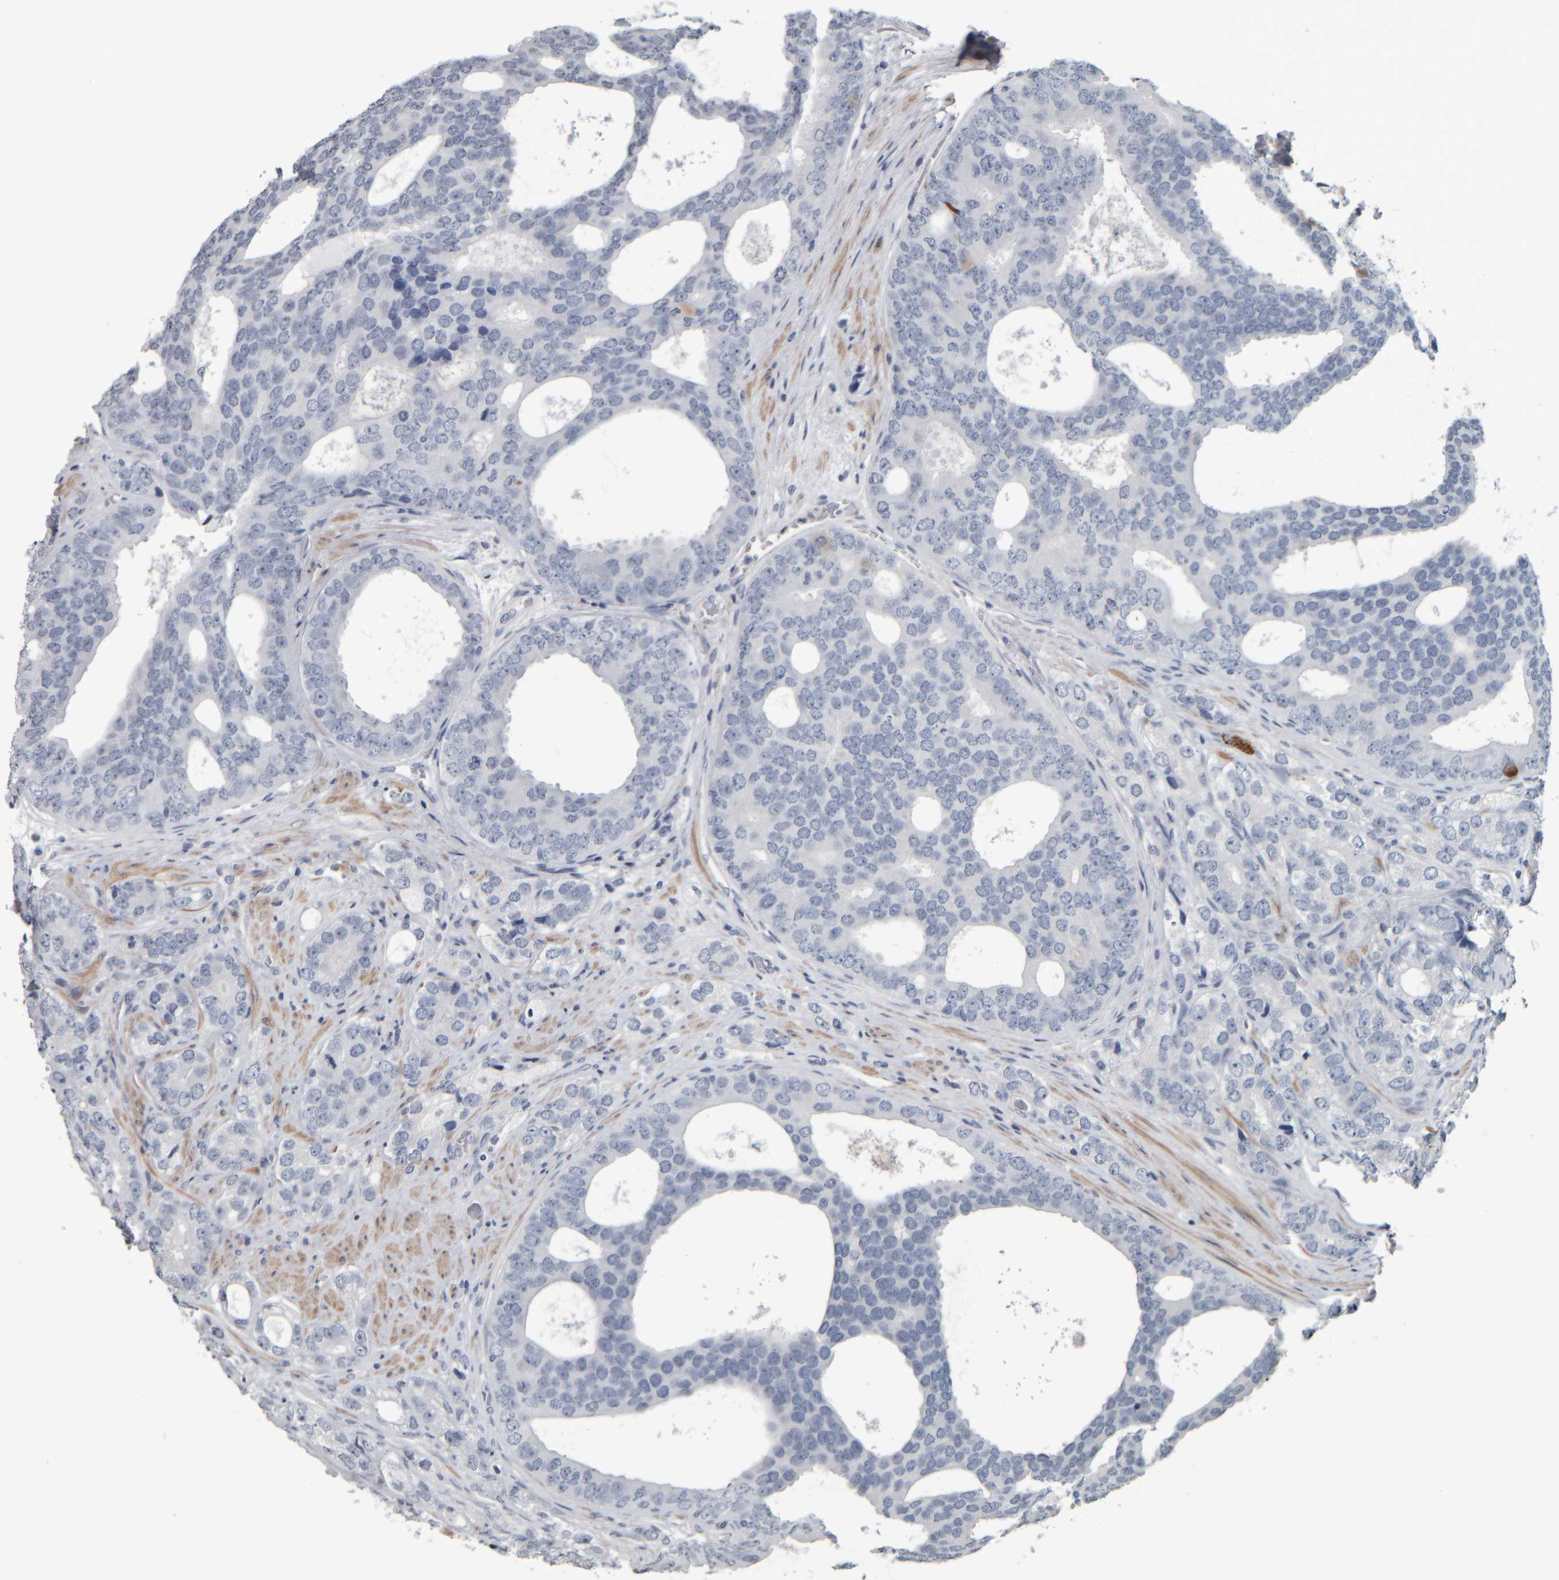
{"staining": {"intensity": "negative", "quantity": "none", "location": "none"}, "tissue": "prostate cancer", "cell_type": "Tumor cells", "image_type": "cancer", "snomed": [{"axis": "morphology", "description": "Adenocarcinoma, High grade"}, {"axis": "topography", "description": "Prostate"}], "caption": "High magnification brightfield microscopy of high-grade adenocarcinoma (prostate) stained with DAB (brown) and counterstained with hematoxylin (blue): tumor cells show no significant staining.", "gene": "CAVIN4", "patient": {"sex": "male", "age": 56}}